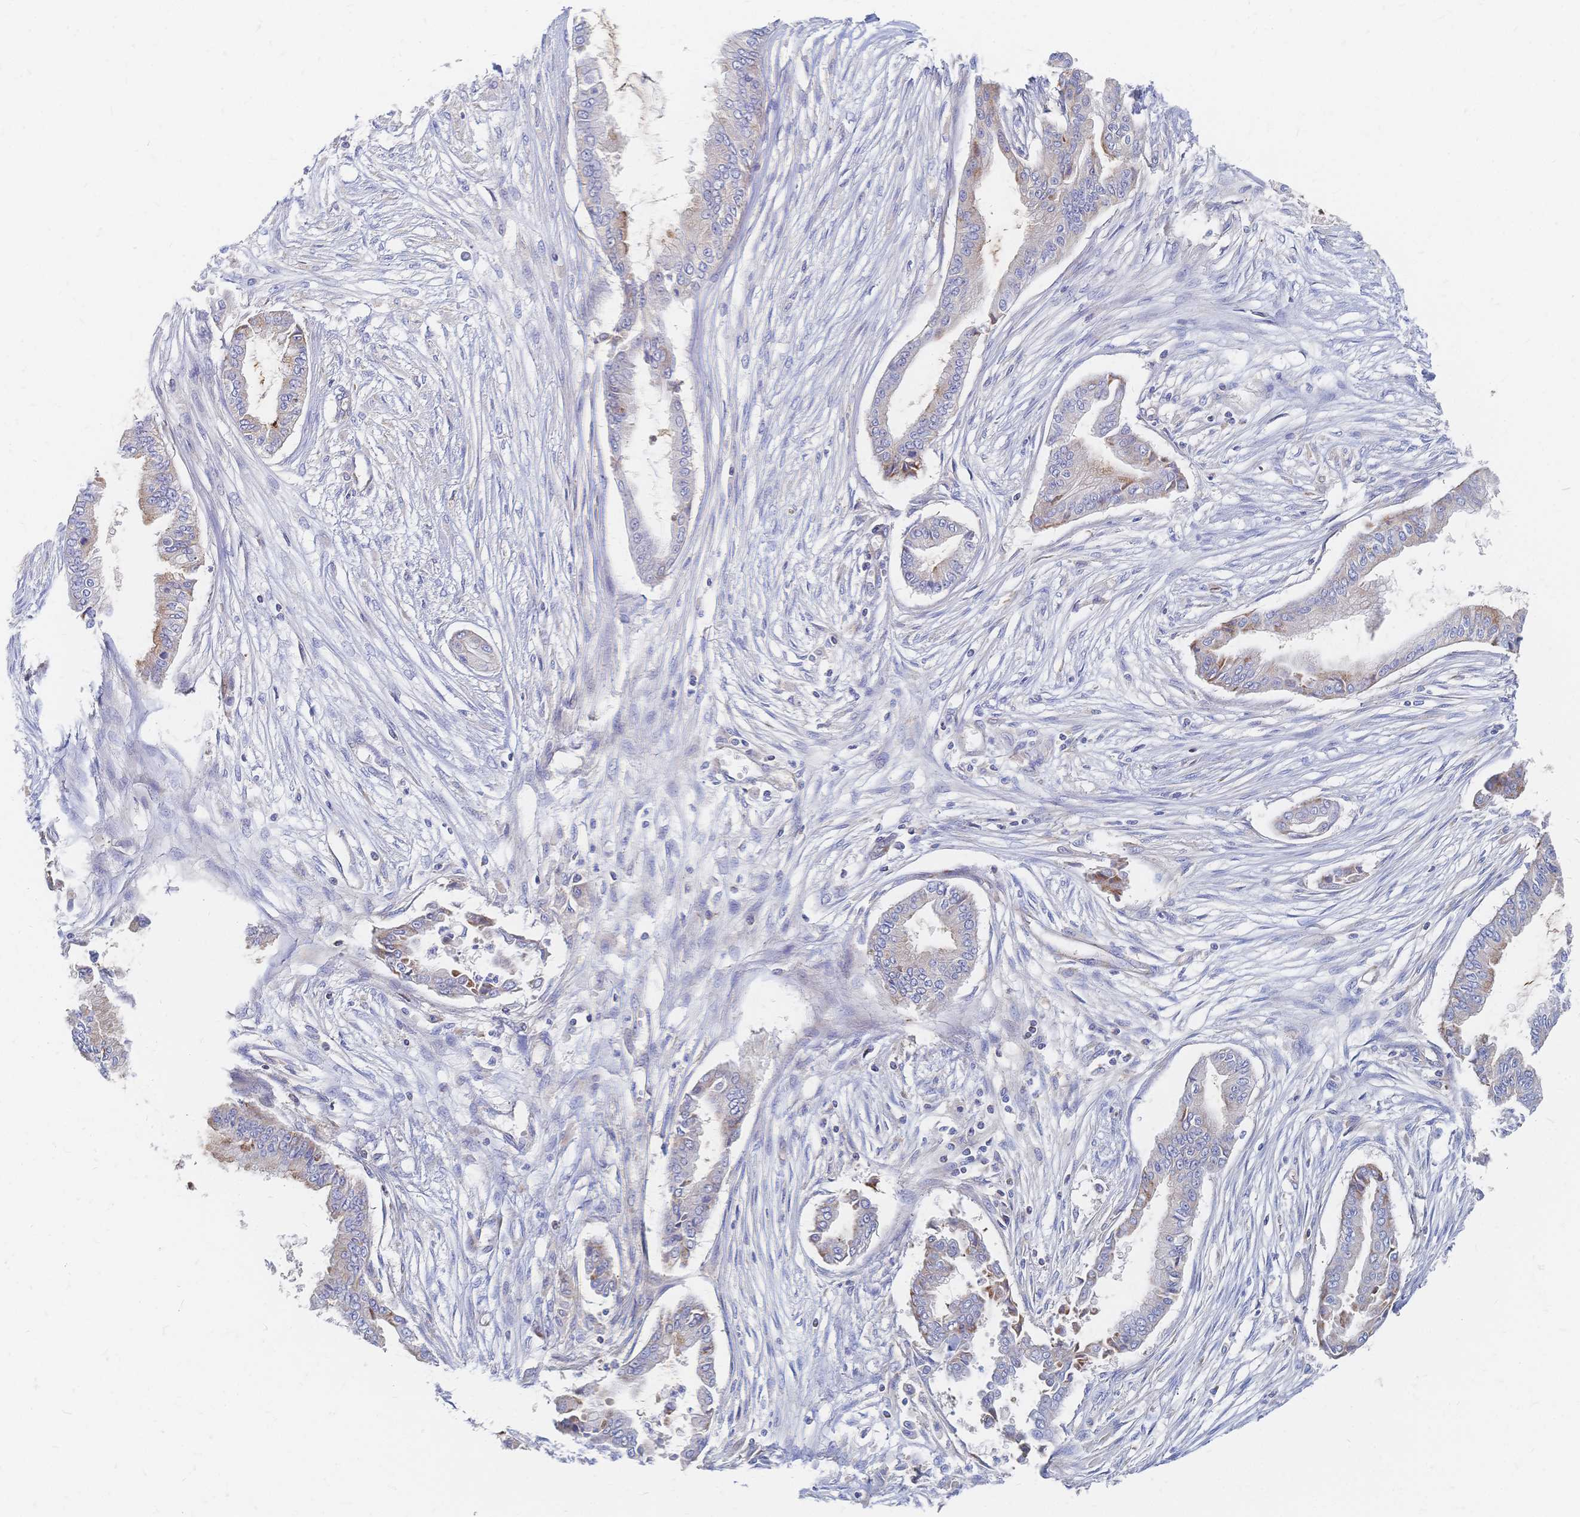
{"staining": {"intensity": "weak", "quantity": "25%-75%", "location": "cytoplasmic/membranous"}, "tissue": "pancreatic cancer", "cell_type": "Tumor cells", "image_type": "cancer", "snomed": [{"axis": "morphology", "description": "Adenocarcinoma, NOS"}, {"axis": "topography", "description": "Pancreas"}], "caption": "Brown immunohistochemical staining in pancreatic adenocarcinoma demonstrates weak cytoplasmic/membranous positivity in about 25%-75% of tumor cells.", "gene": "SORBS1", "patient": {"sex": "female", "age": 68}}